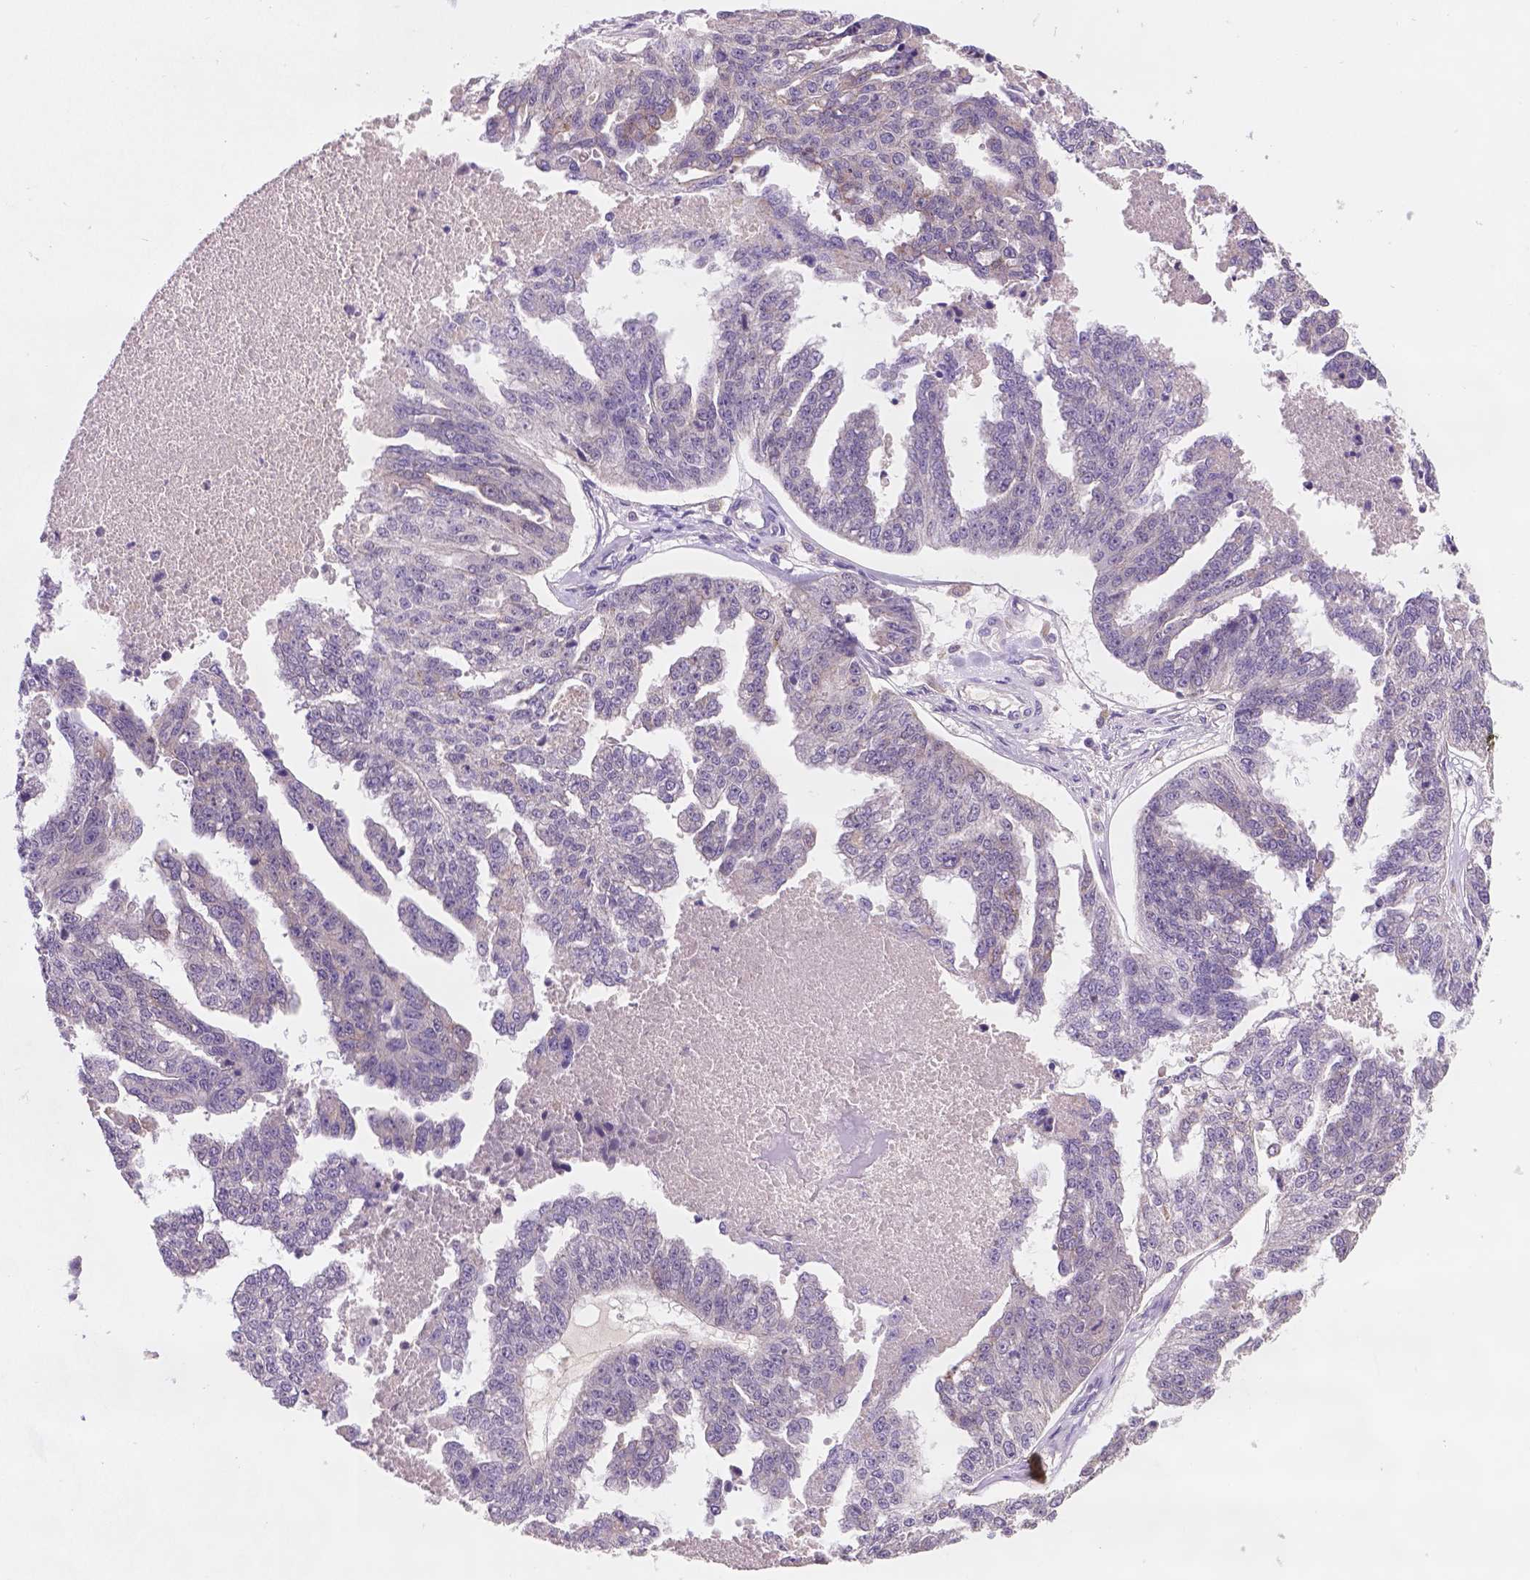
{"staining": {"intensity": "negative", "quantity": "none", "location": "none"}, "tissue": "ovarian cancer", "cell_type": "Tumor cells", "image_type": "cancer", "snomed": [{"axis": "morphology", "description": "Cystadenocarcinoma, serous, NOS"}, {"axis": "topography", "description": "Ovary"}], "caption": "Immunohistochemistry (IHC) image of neoplastic tissue: ovarian serous cystadenocarcinoma stained with DAB (3,3'-diaminobenzidine) reveals no significant protein positivity in tumor cells. (Brightfield microscopy of DAB (3,3'-diaminobenzidine) IHC at high magnification).", "gene": "GXYLT2", "patient": {"sex": "female", "age": 58}}